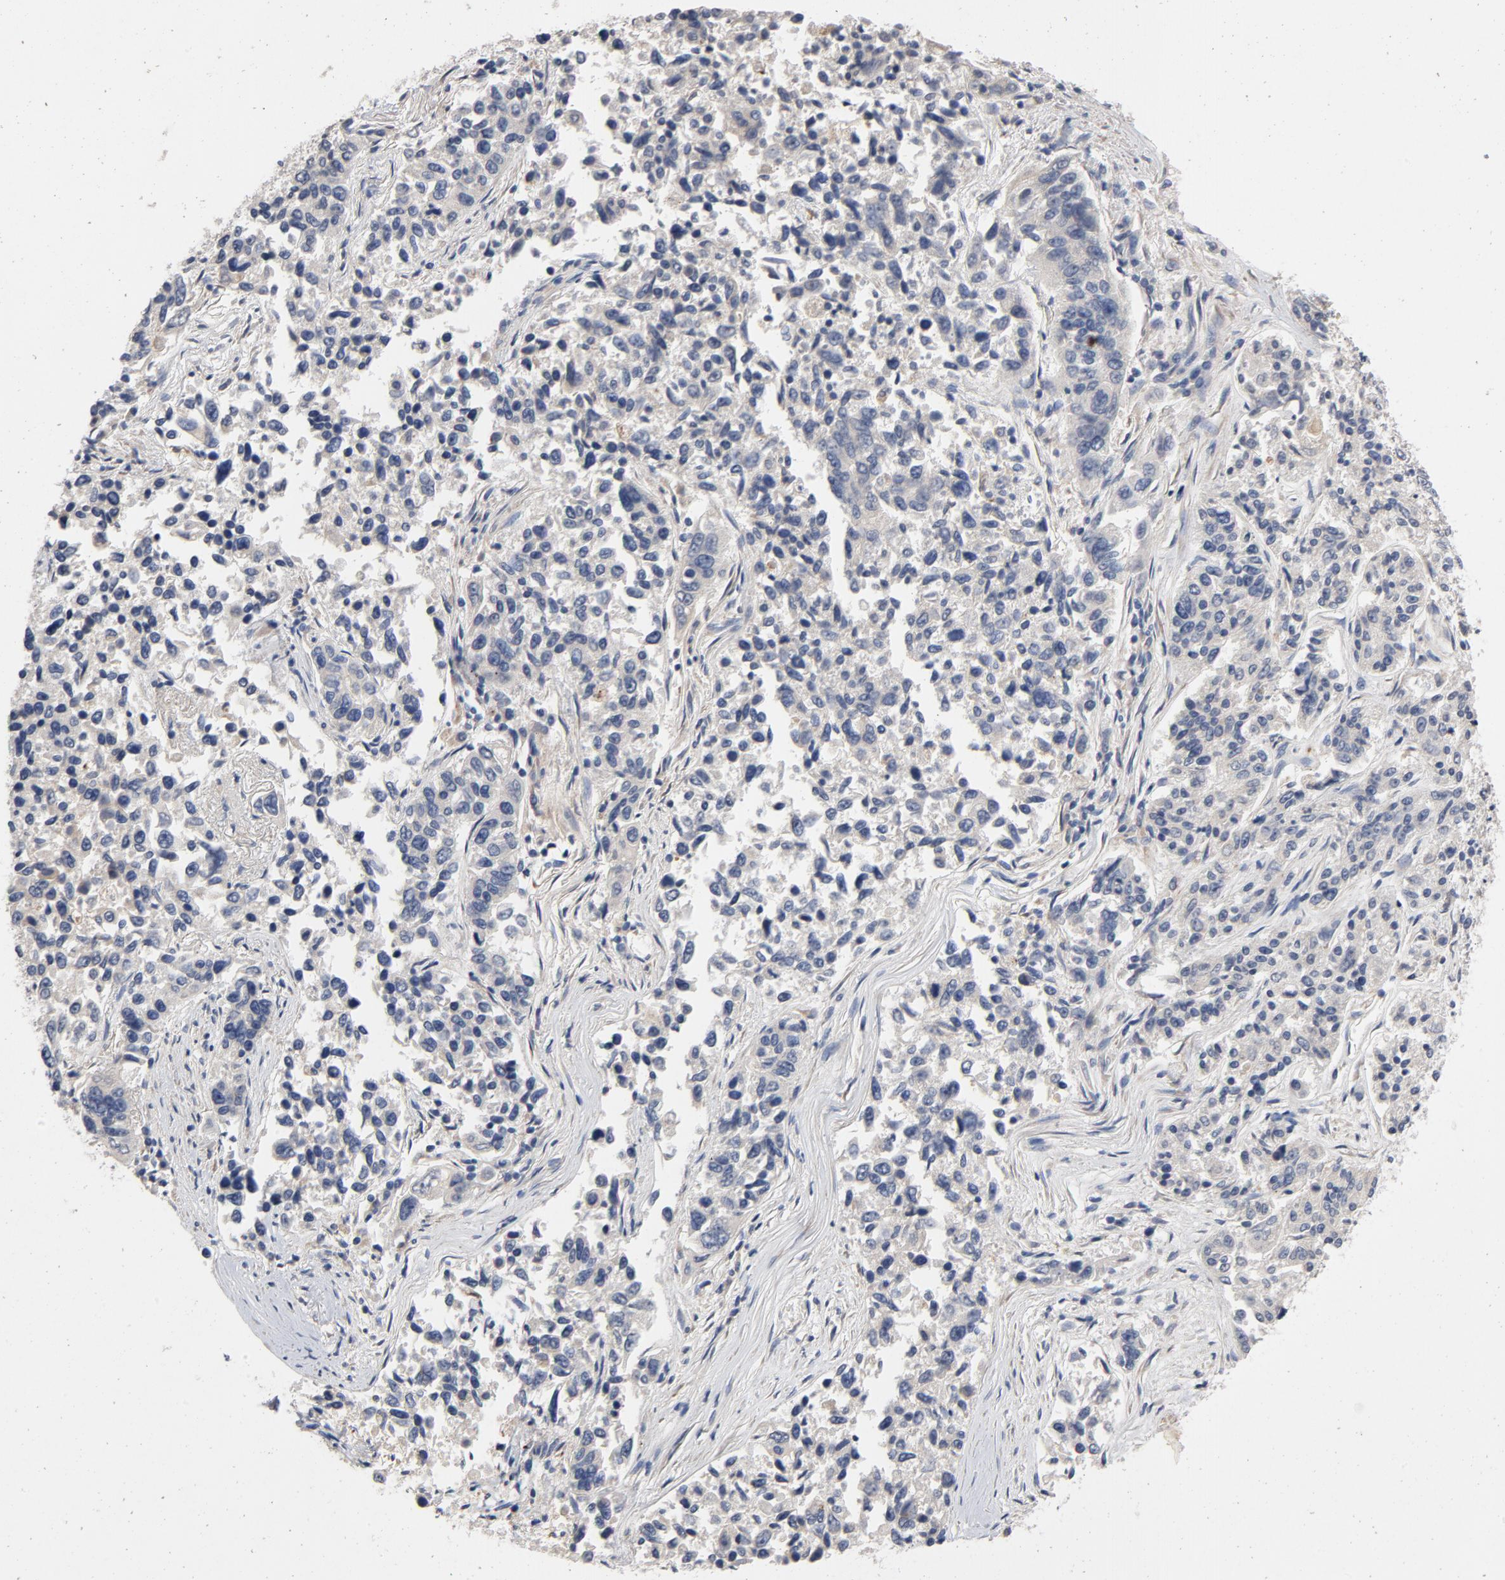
{"staining": {"intensity": "weak", "quantity": "<25%", "location": "cytoplasmic/membranous"}, "tissue": "lung cancer", "cell_type": "Tumor cells", "image_type": "cancer", "snomed": [{"axis": "morphology", "description": "Adenocarcinoma, NOS"}, {"axis": "topography", "description": "Lung"}], "caption": "High magnification brightfield microscopy of adenocarcinoma (lung) stained with DAB (3,3'-diaminobenzidine) (brown) and counterstained with hematoxylin (blue): tumor cells show no significant staining. Nuclei are stained in blue.", "gene": "CCDC134", "patient": {"sex": "male", "age": 84}}